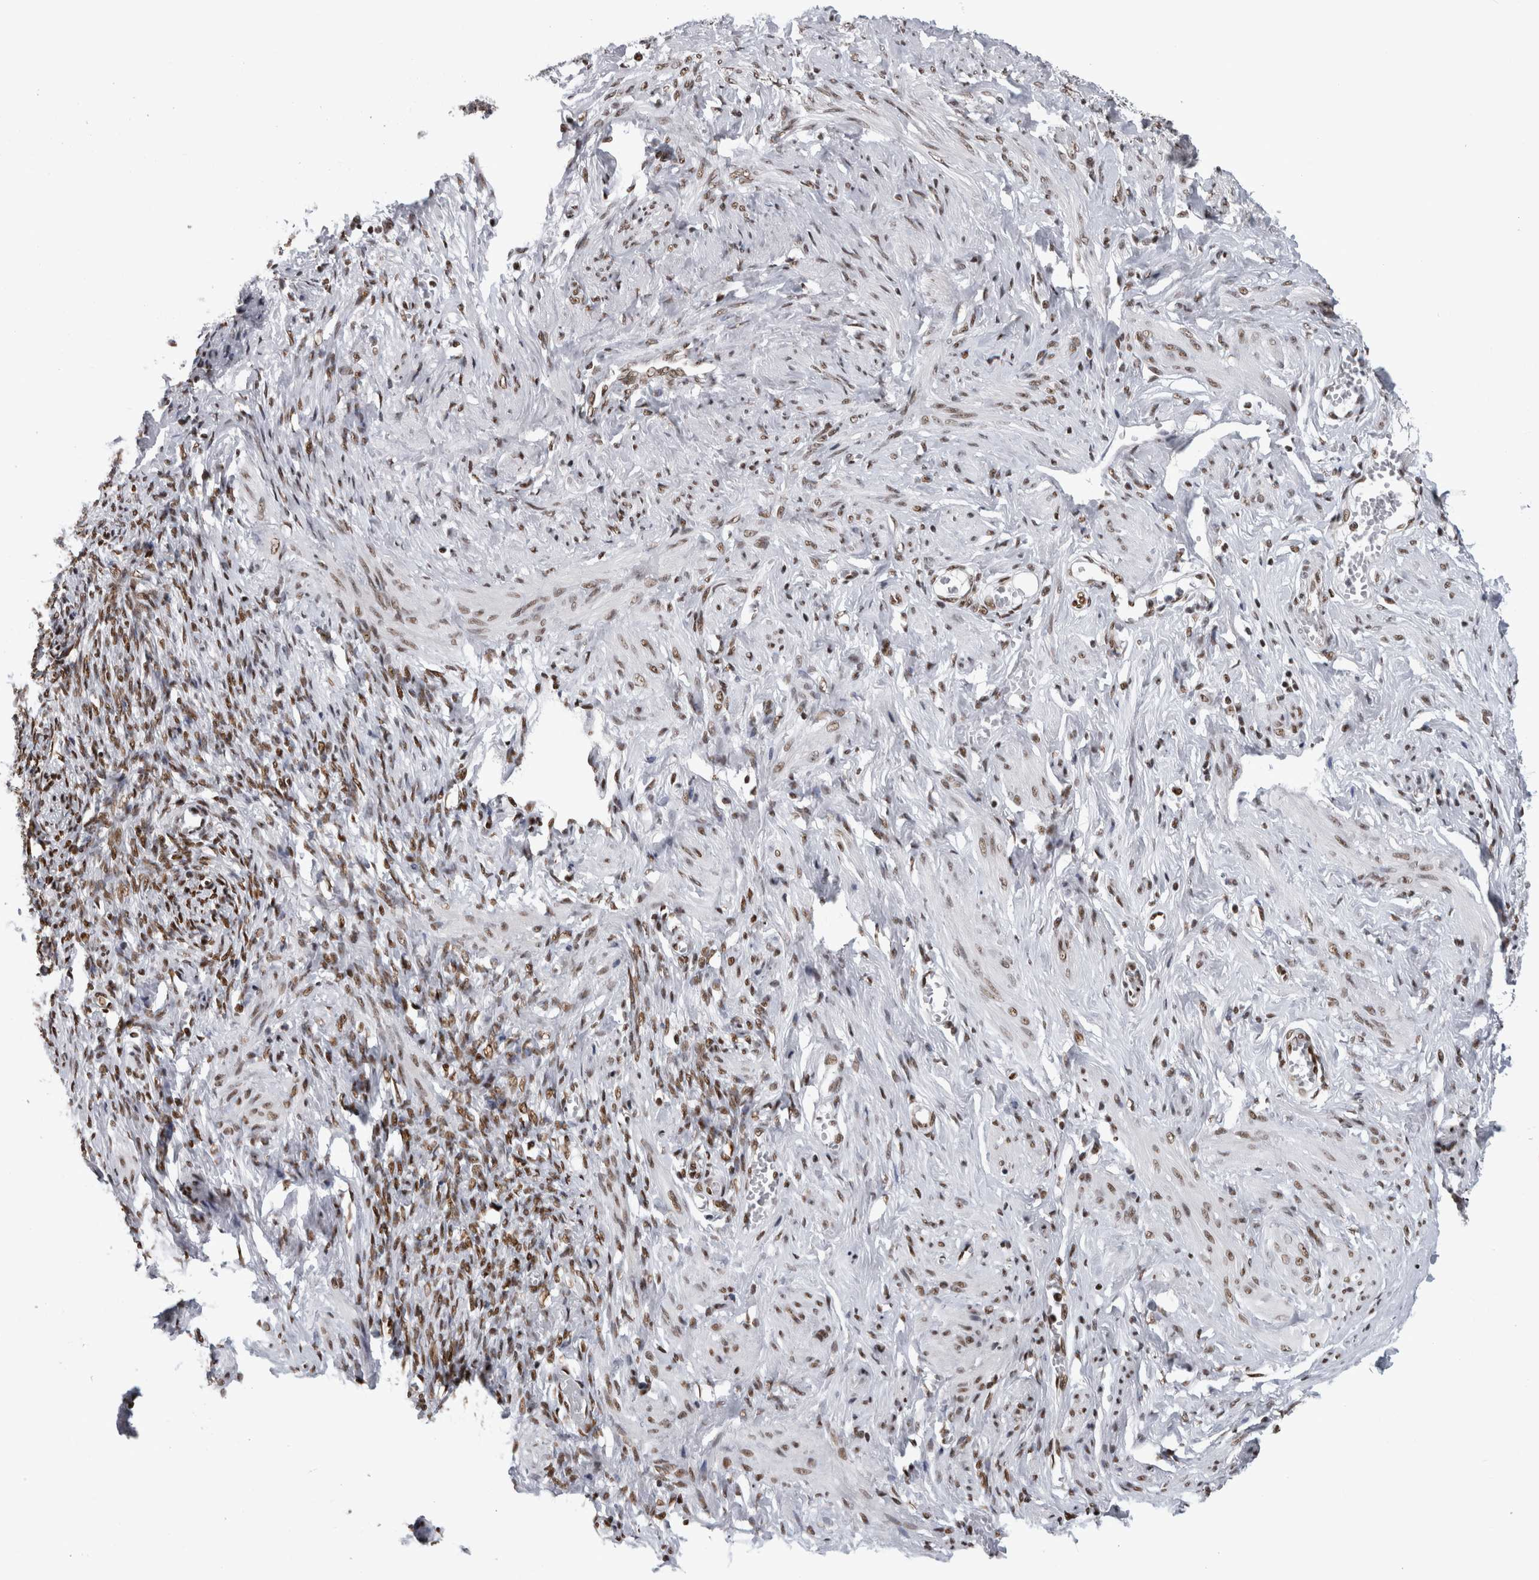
{"staining": {"intensity": "strong", "quantity": "25%-75%", "location": "nuclear"}, "tissue": "adipose tissue", "cell_type": "Adipocytes", "image_type": "normal", "snomed": [{"axis": "morphology", "description": "Normal tissue, NOS"}, {"axis": "topography", "description": "Vascular tissue"}, {"axis": "topography", "description": "Fallopian tube"}, {"axis": "topography", "description": "Ovary"}], "caption": "An immunohistochemistry (IHC) histopathology image of unremarkable tissue is shown. Protein staining in brown highlights strong nuclear positivity in adipose tissue within adipocytes.", "gene": "ZSCAN2", "patient": {"sex": "female", "age": 67}}